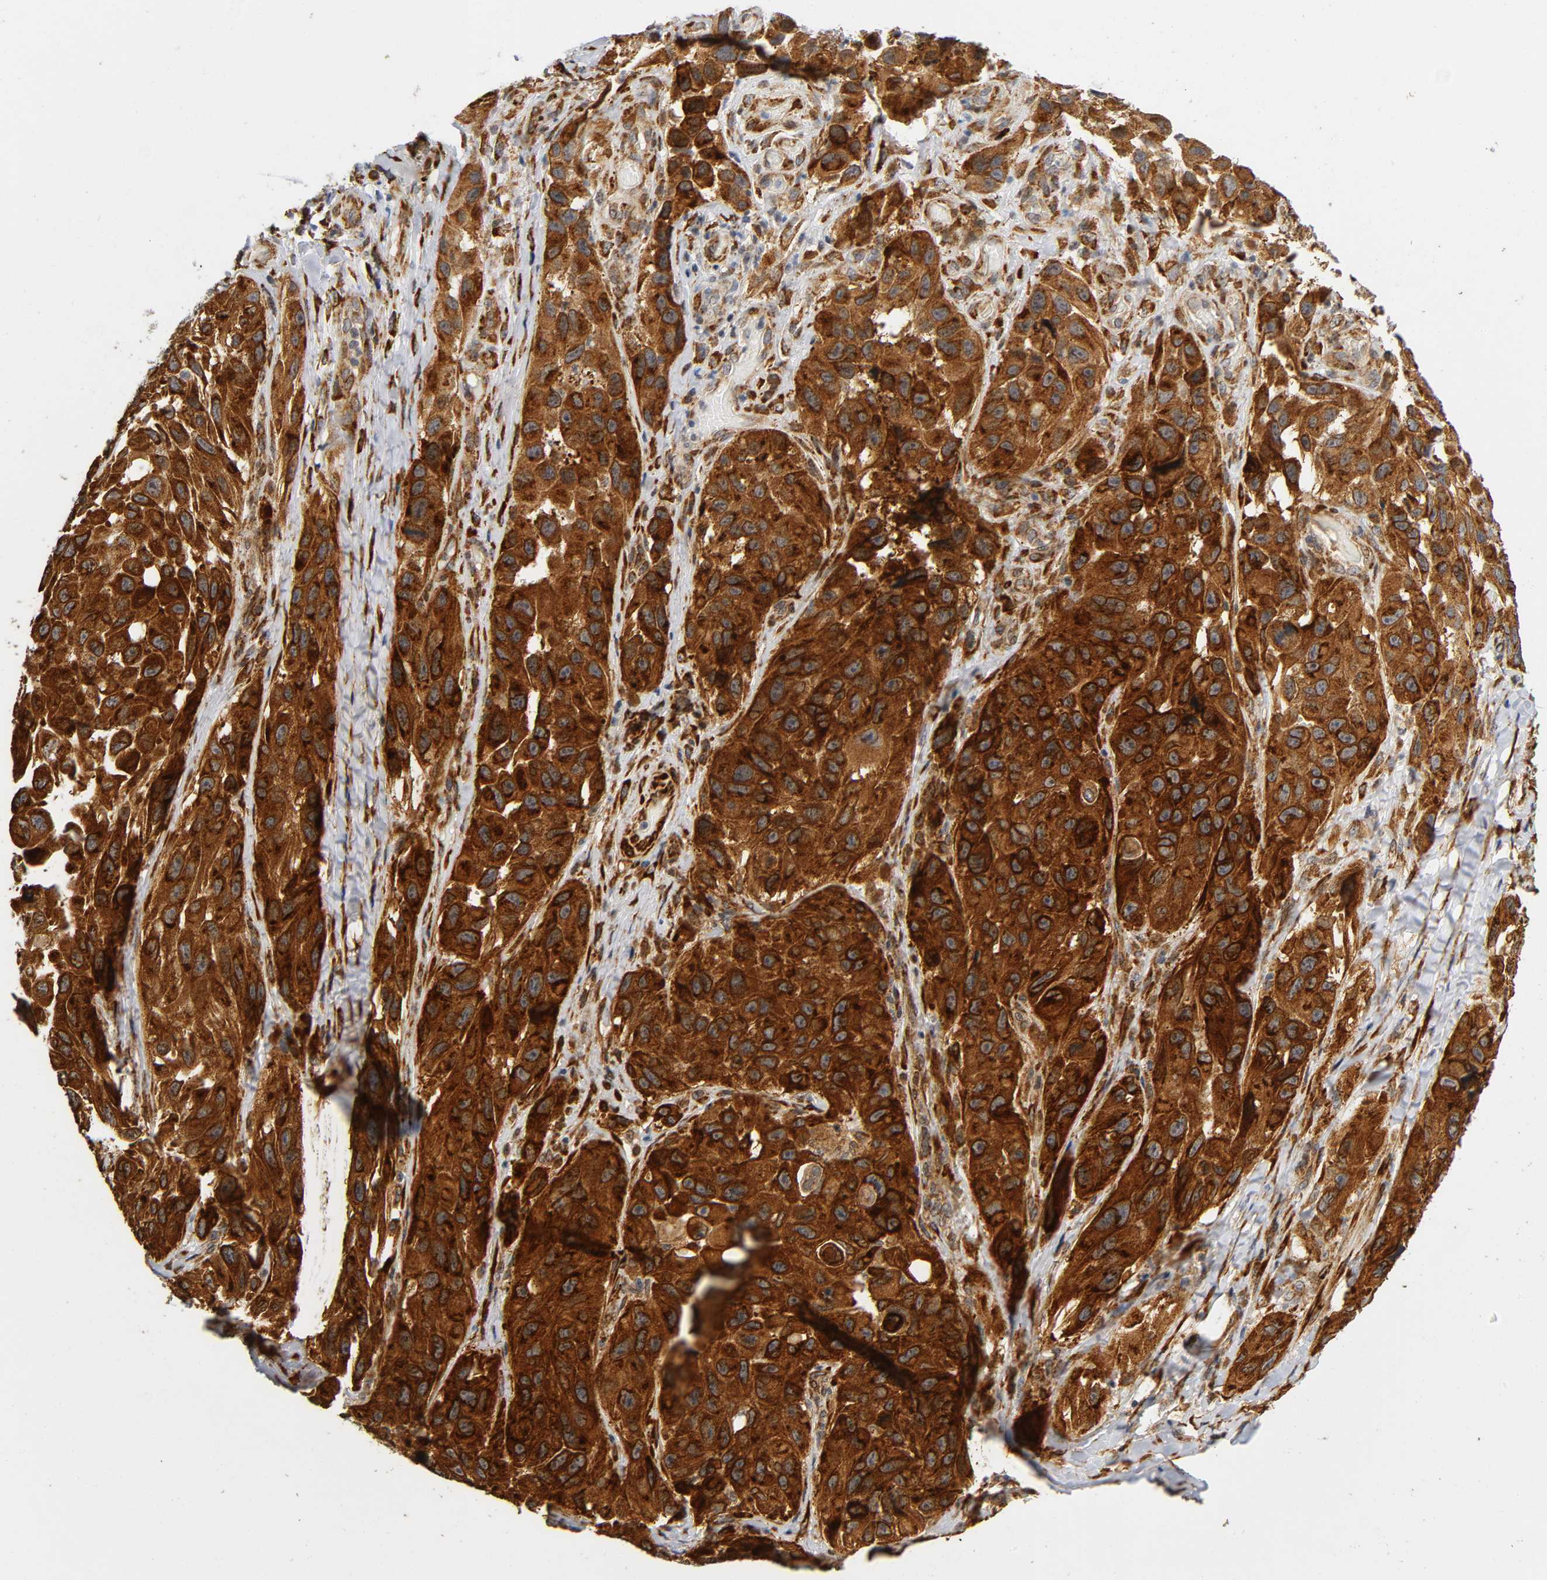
{"staining": {"intensity": "strong", "quantity": ">75%", "location": "cytoplasmic/membranous"}, "tissue": "melanoma", "cell_type": "Tumor cells", "image_type": "cancer", "snomed": [{"axis": "morphology", "description": "Malignant melanoma, NOS"}, {"axis": "topography", "description": "Skin"}], "caption": "Protein expression analysis of human malignant melanoma reveals strong cytoplasmic/membranous expression in approximately >75% of tumor cells.", "gene": "SOS2", "patient": {"sex": "female", "age": 73}}